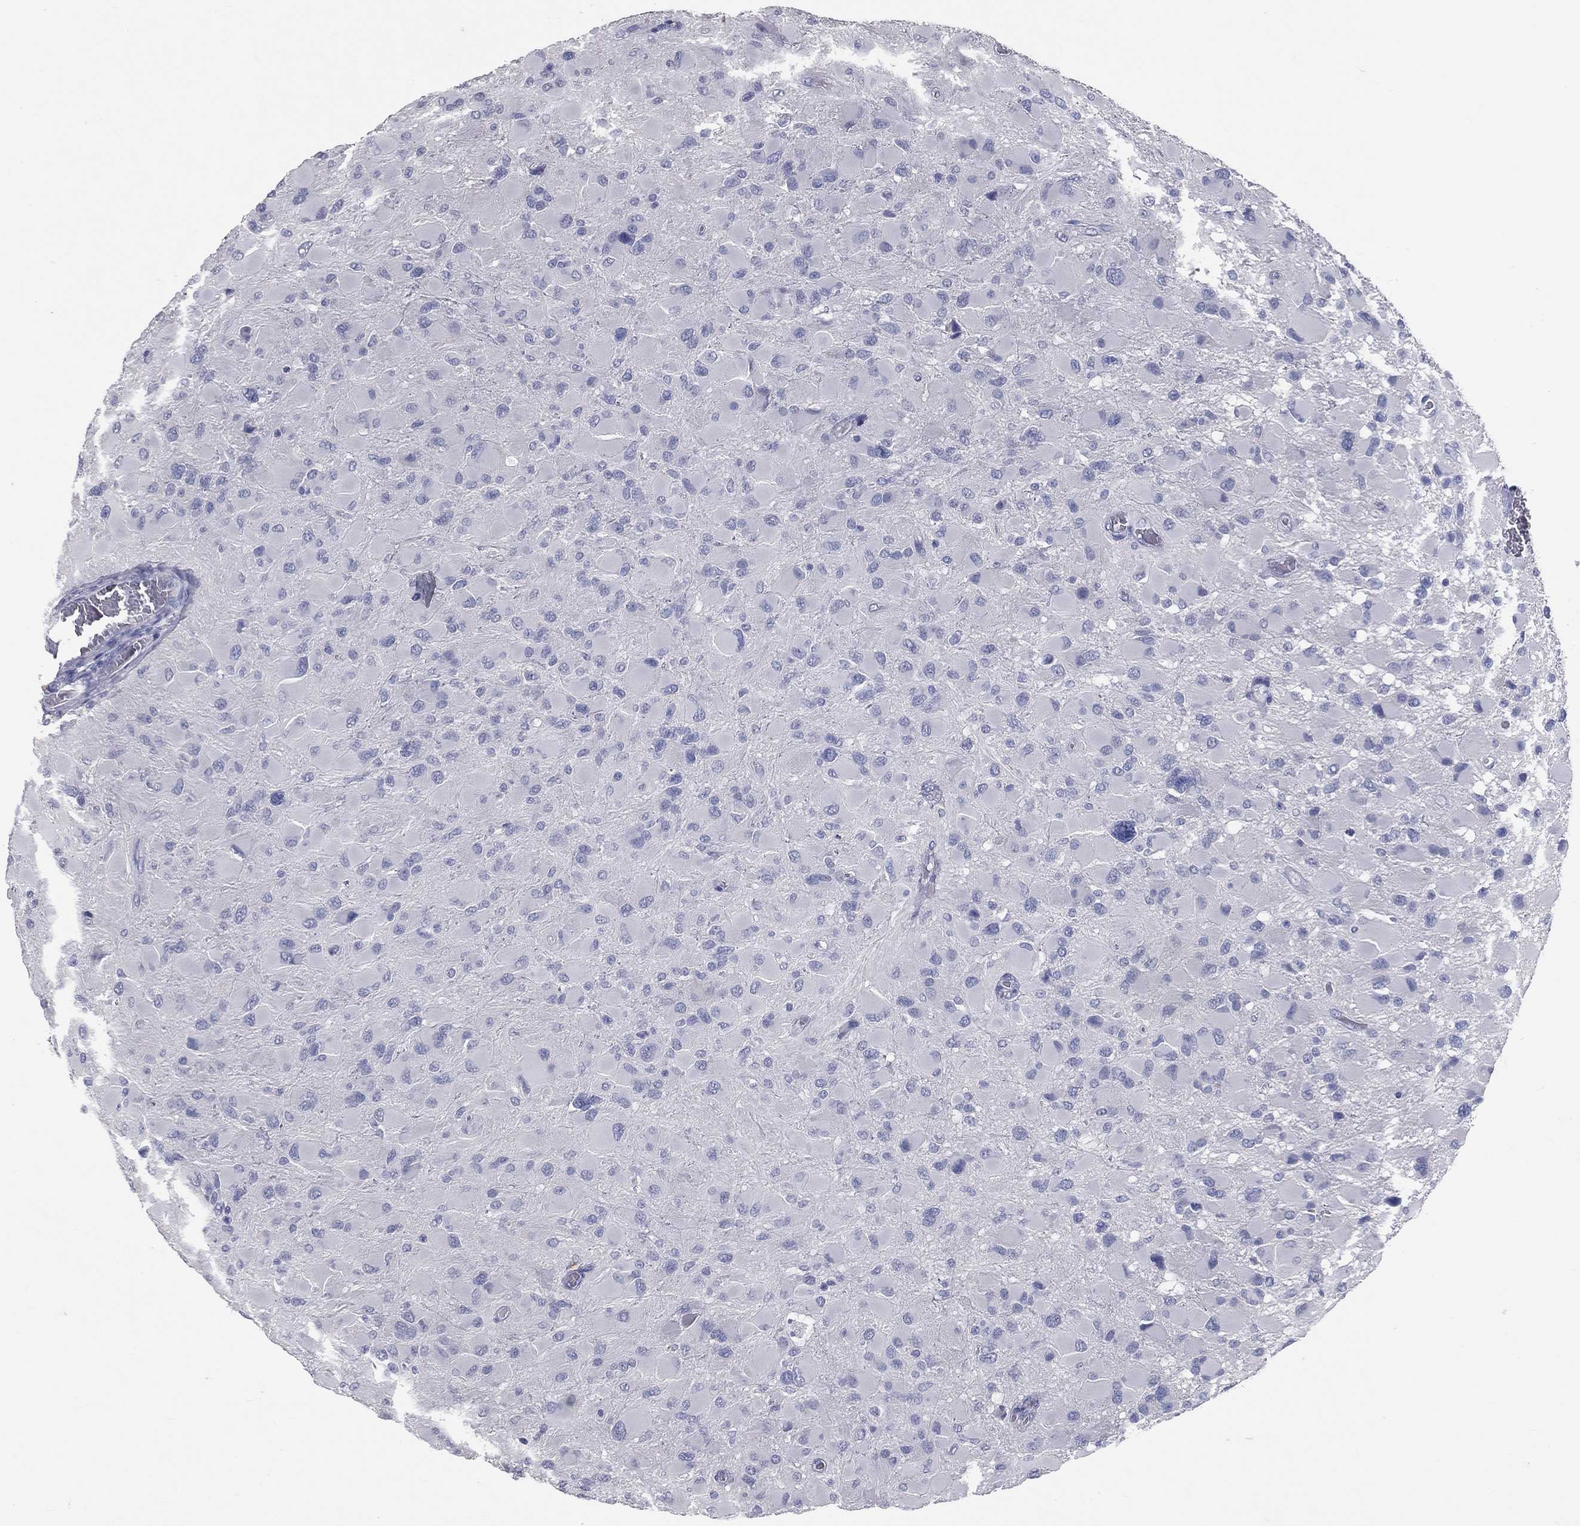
{"staining": {"intensity": "negative", "quantity": "none", "location": "none"}, "tissue": "glioma", "cell_type": "Tumor cells", "image_type": "cancer", "snomed": [{"axis": "morphology", "description": "Glioma, malignant, High grade"}, {"axis": "topography", "description": "Cerebral cortex"}], "caption": "This is an immunohistochemistry photomicrograph of glioma. There is no staining in tumor cells.", "gene": "TFPI2", "patient": {"sex": "female", "age": 36}}